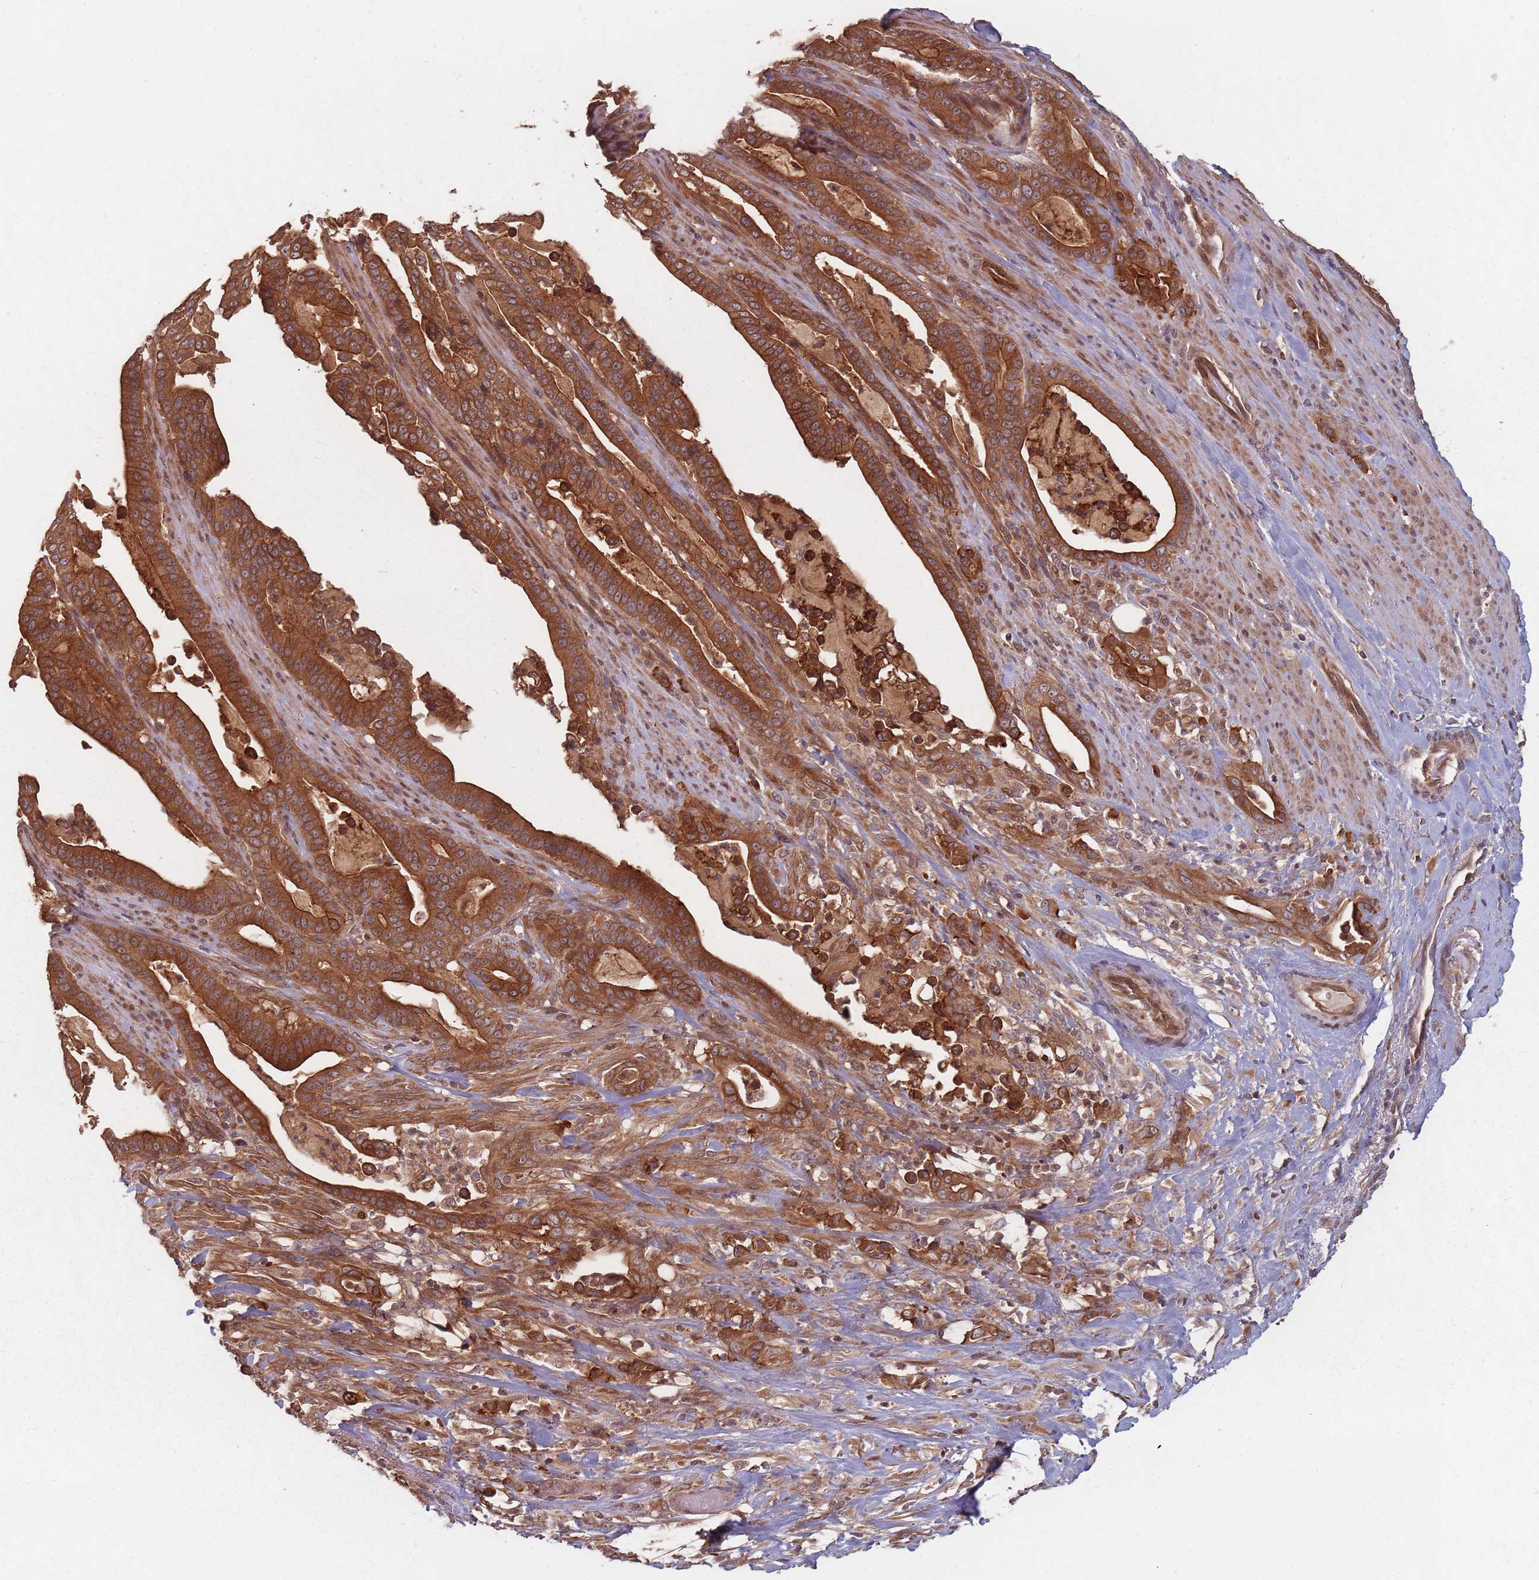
{"staining": {"intensity": "strong", "quantity": ">75%", "location": "cytoplasmic/membranous"}, "tissue": "pancreatic cancer", "cell_type": "Tumor cells", "image_type": "cancer", "snomed": [{"axis": "morphology", "description": "Adenocarcinoma, NOS"}, {"axis": "topography", "description": "Pancreas"}], "caption": "About >75% of tumor cells in human pancreatic cancer (adenocarcinoma) reveal strong cytoplasmic/membranous protein expression as visualized by brown immunohistochemical staining.", "gene": "C3orf14", "patient": {"sex": "male", "age": 63}}